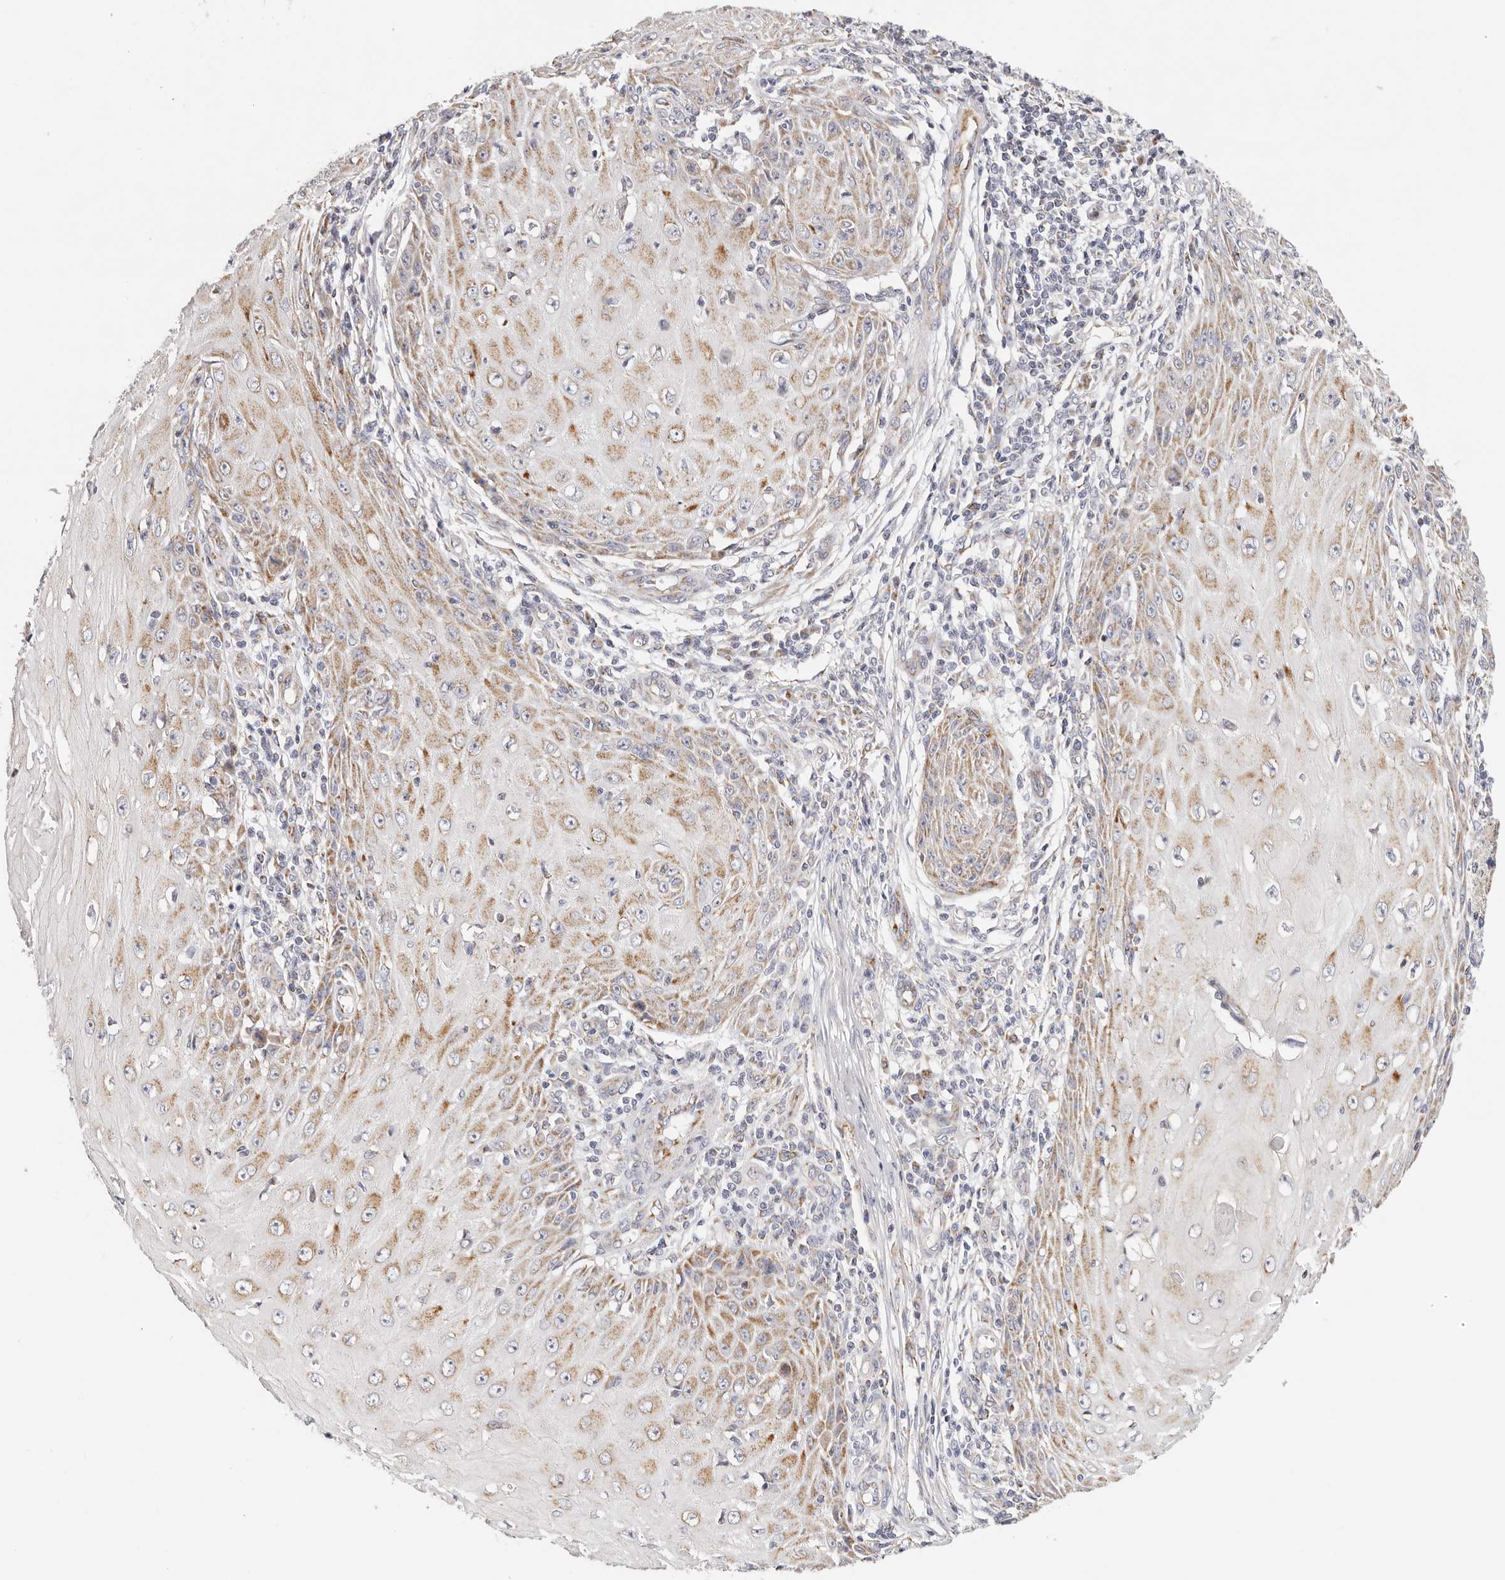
{"staining": {"intensity": "moderate", "quantity": ">75%", "location": "cytoplasmic/membranous"}, "tissue": "skin cancer", "cell_type": "Tumor cells", "image_type": "cancer", "snomed": [{"axis": "morphology", "description": "Squamous cell carcinoma, NOS"}, {"axis": "topography", "description": "Skin"}], "caption": "Skin squamous cell carcinoma tissue demonstrates moderate cytoplasmic/membranous expression in approximately >75% of tumor cells The protein of interest is shown in brown color, while the nuclei are stained blue.", "gene": "AFDN", "patient": {"sex": "female", "age": 73}}